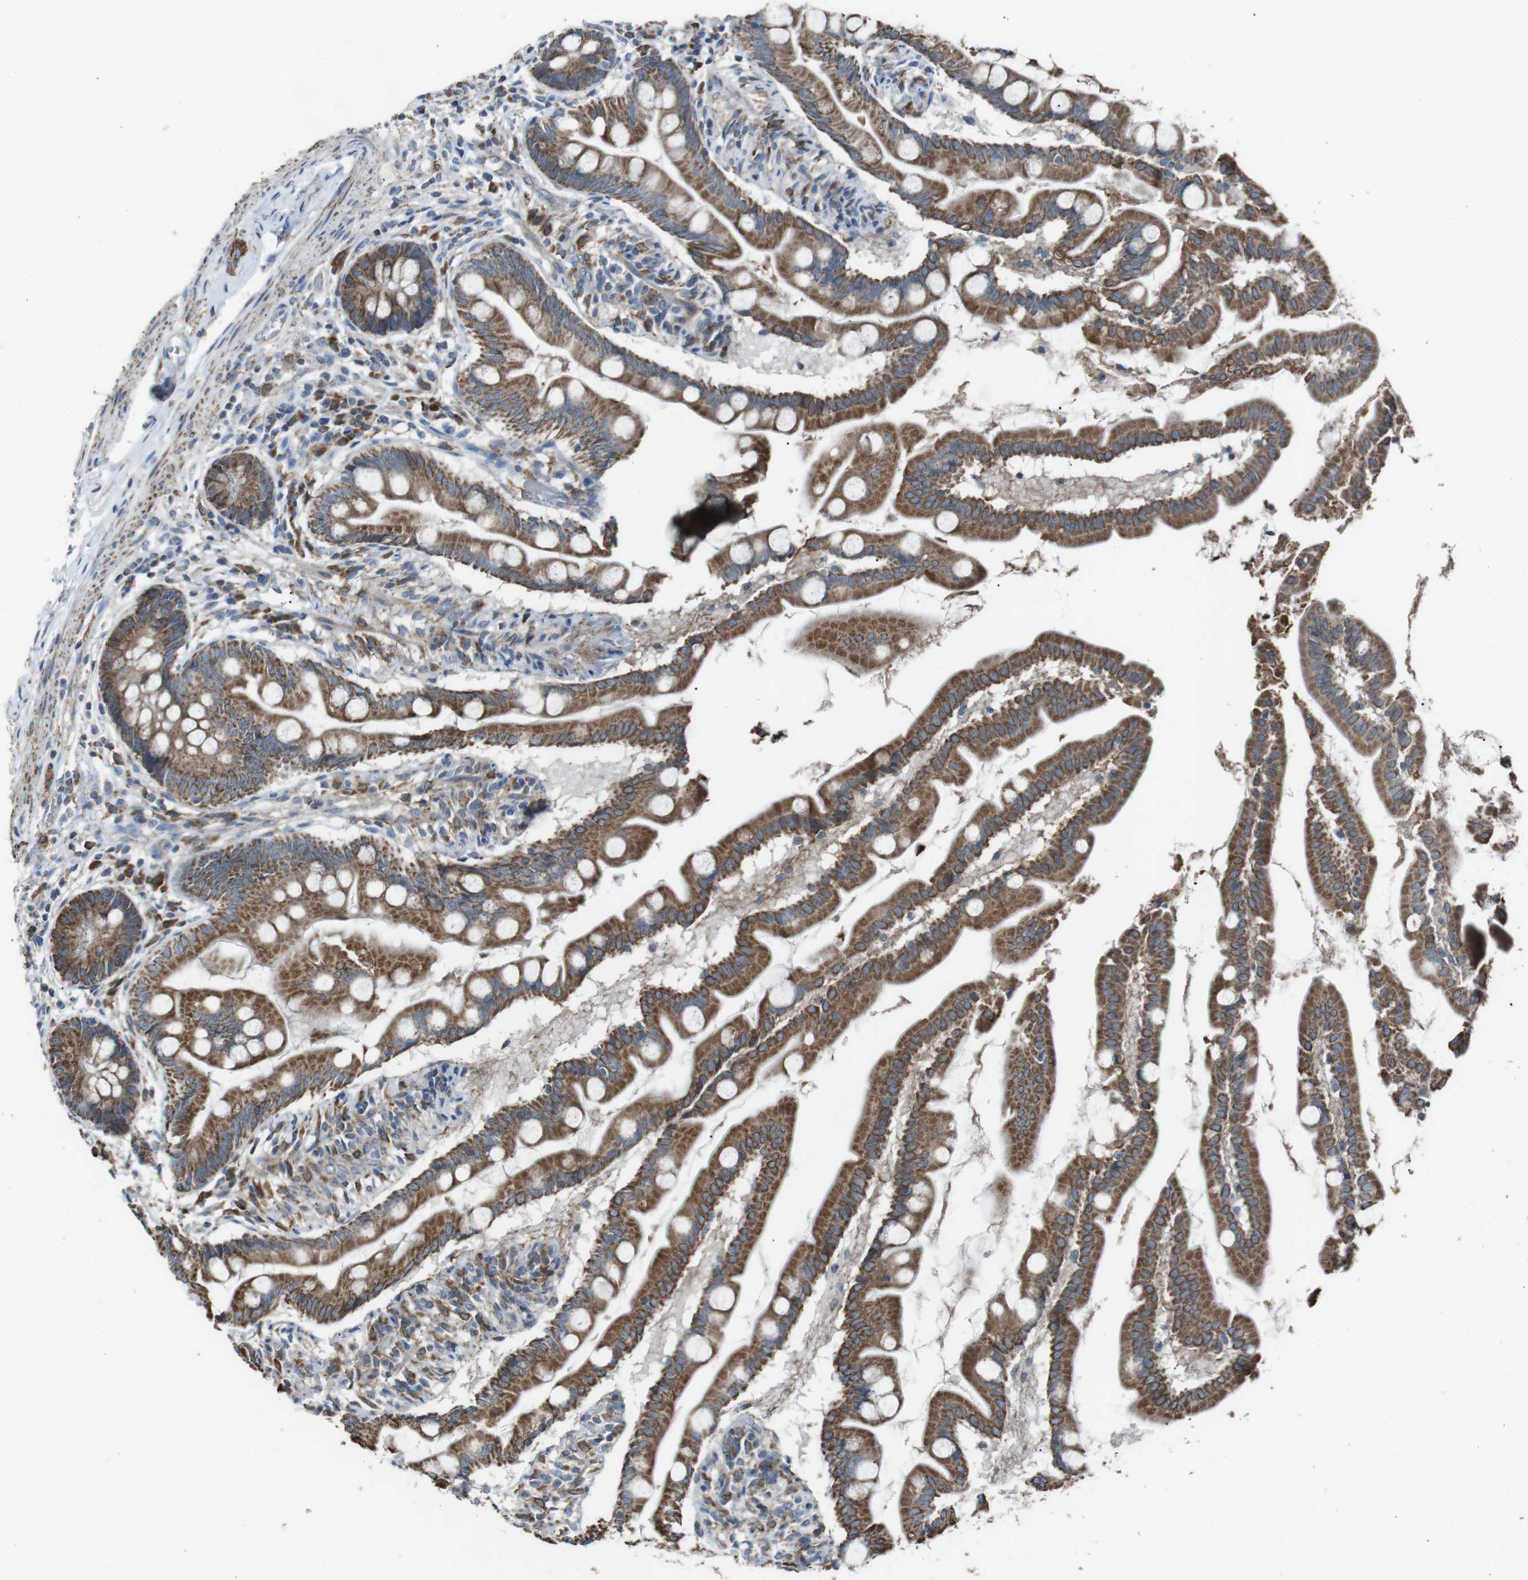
{"staining": {"intensity": "strong", "quantity": ">75%", "location": "cytoplasmic/membranous"}, "tissue": "small intestine", "cell_type": "Glandular cells", "image_type": "normal", "snomed": [{"axis": "morphology", "description": "Normal tissue, NOS"}, {"axis": "topography", "description": "Small intestine"}], "caption": "A brown stain shows strong cytoplasmic/membranous staining of a protein in glandular cells of benign human small intestine.", "gene": "CISD2", "patient": {"sex": "female", "age": 56}}